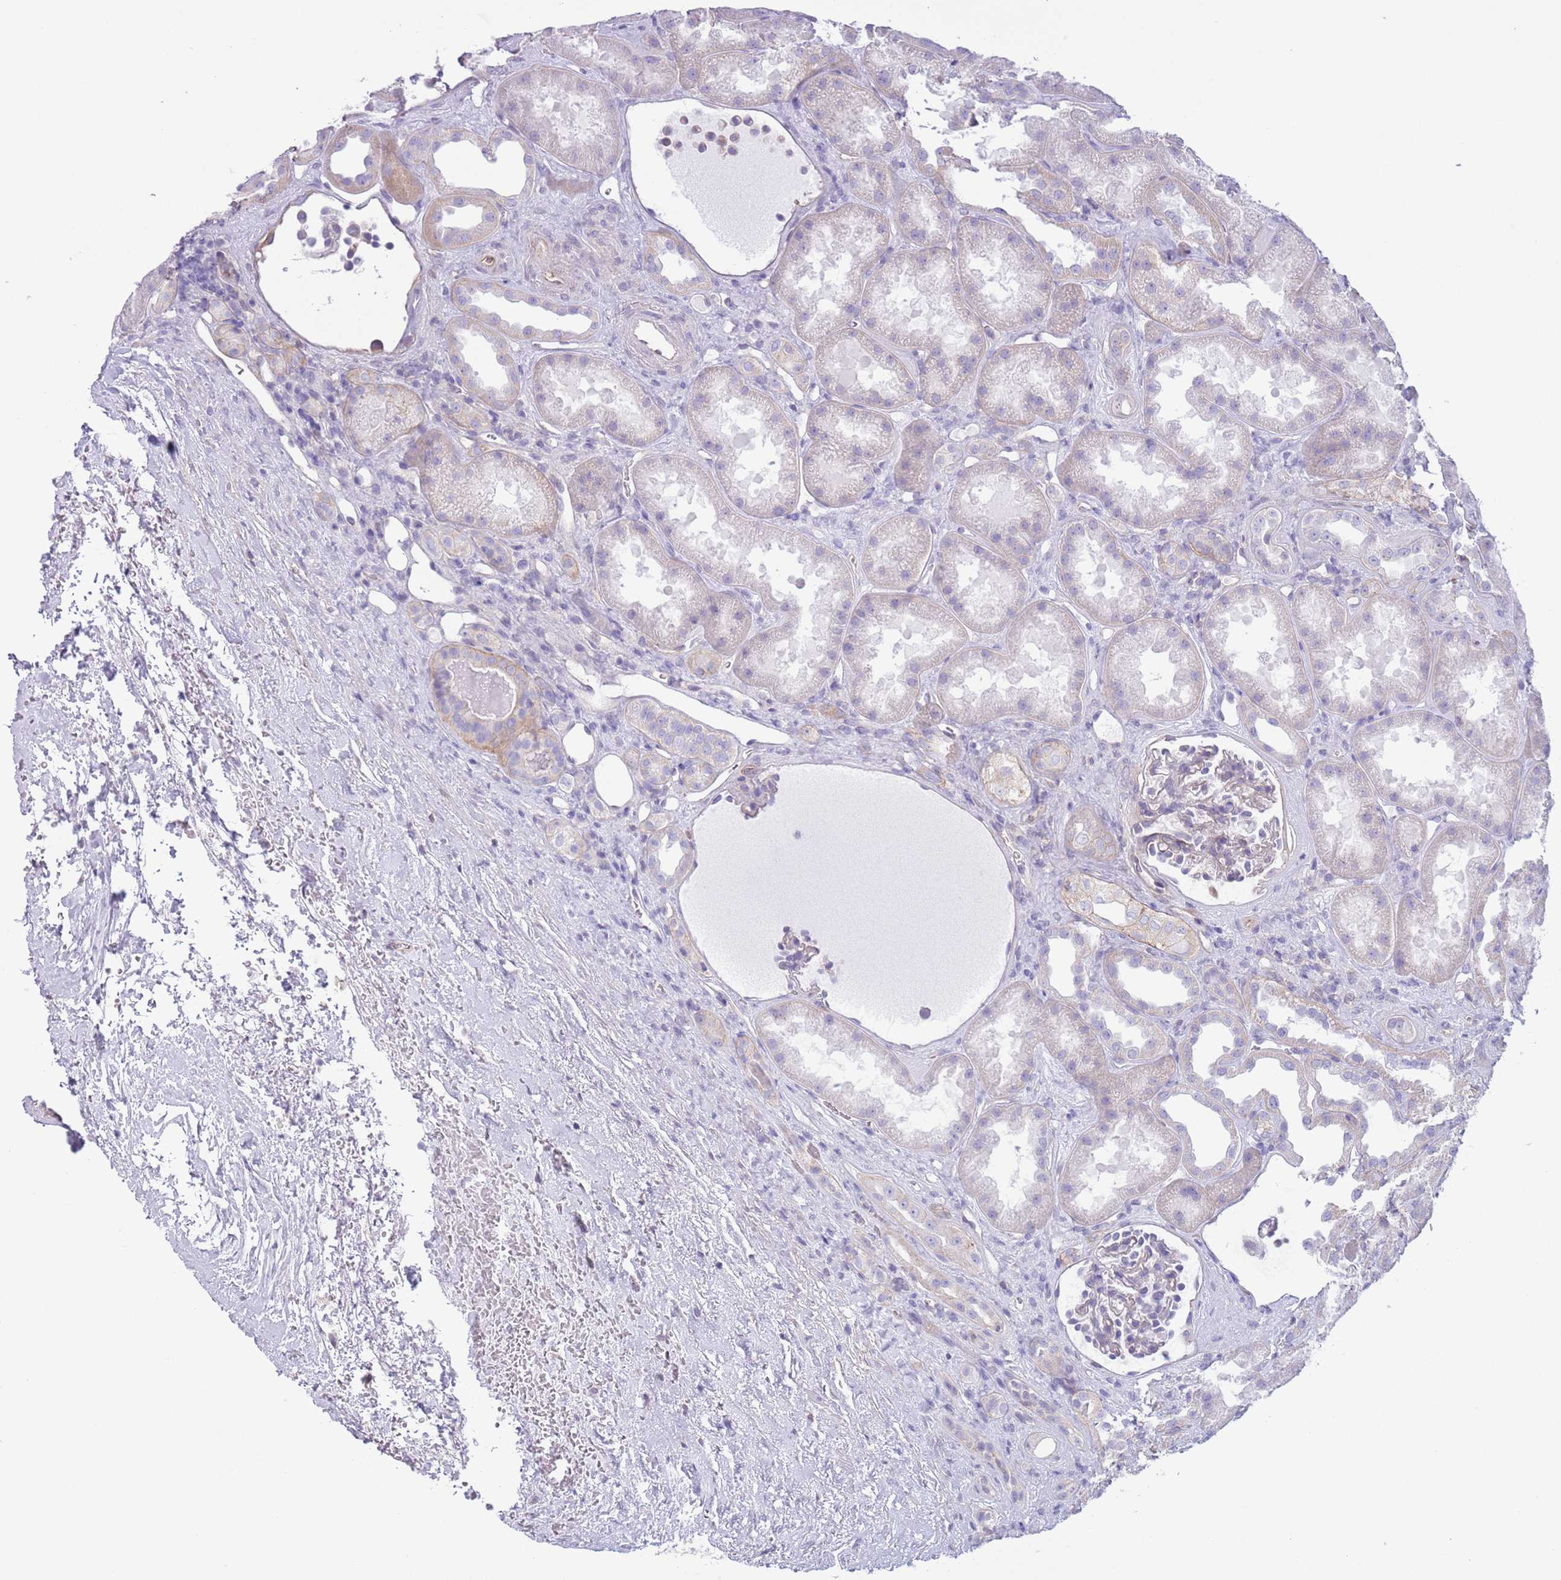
{"staining": {"intensity": "negative", "quantity": "none", "location": "none"}, "tissue": "kidney", "cell_type": "Cells in glomeruli", "image_type": "normal", "snomed": [{"axis": "morphology", "description": "Normal tissue, NOS"}, {"axis": "topography", "description": "Kidney"}], "caption": "Human kidney stained for a protein using IHC shows no positivity in cells in glomeruli.", "gene": "RBP3", "patient": {"sex": "male", "age": 61}}